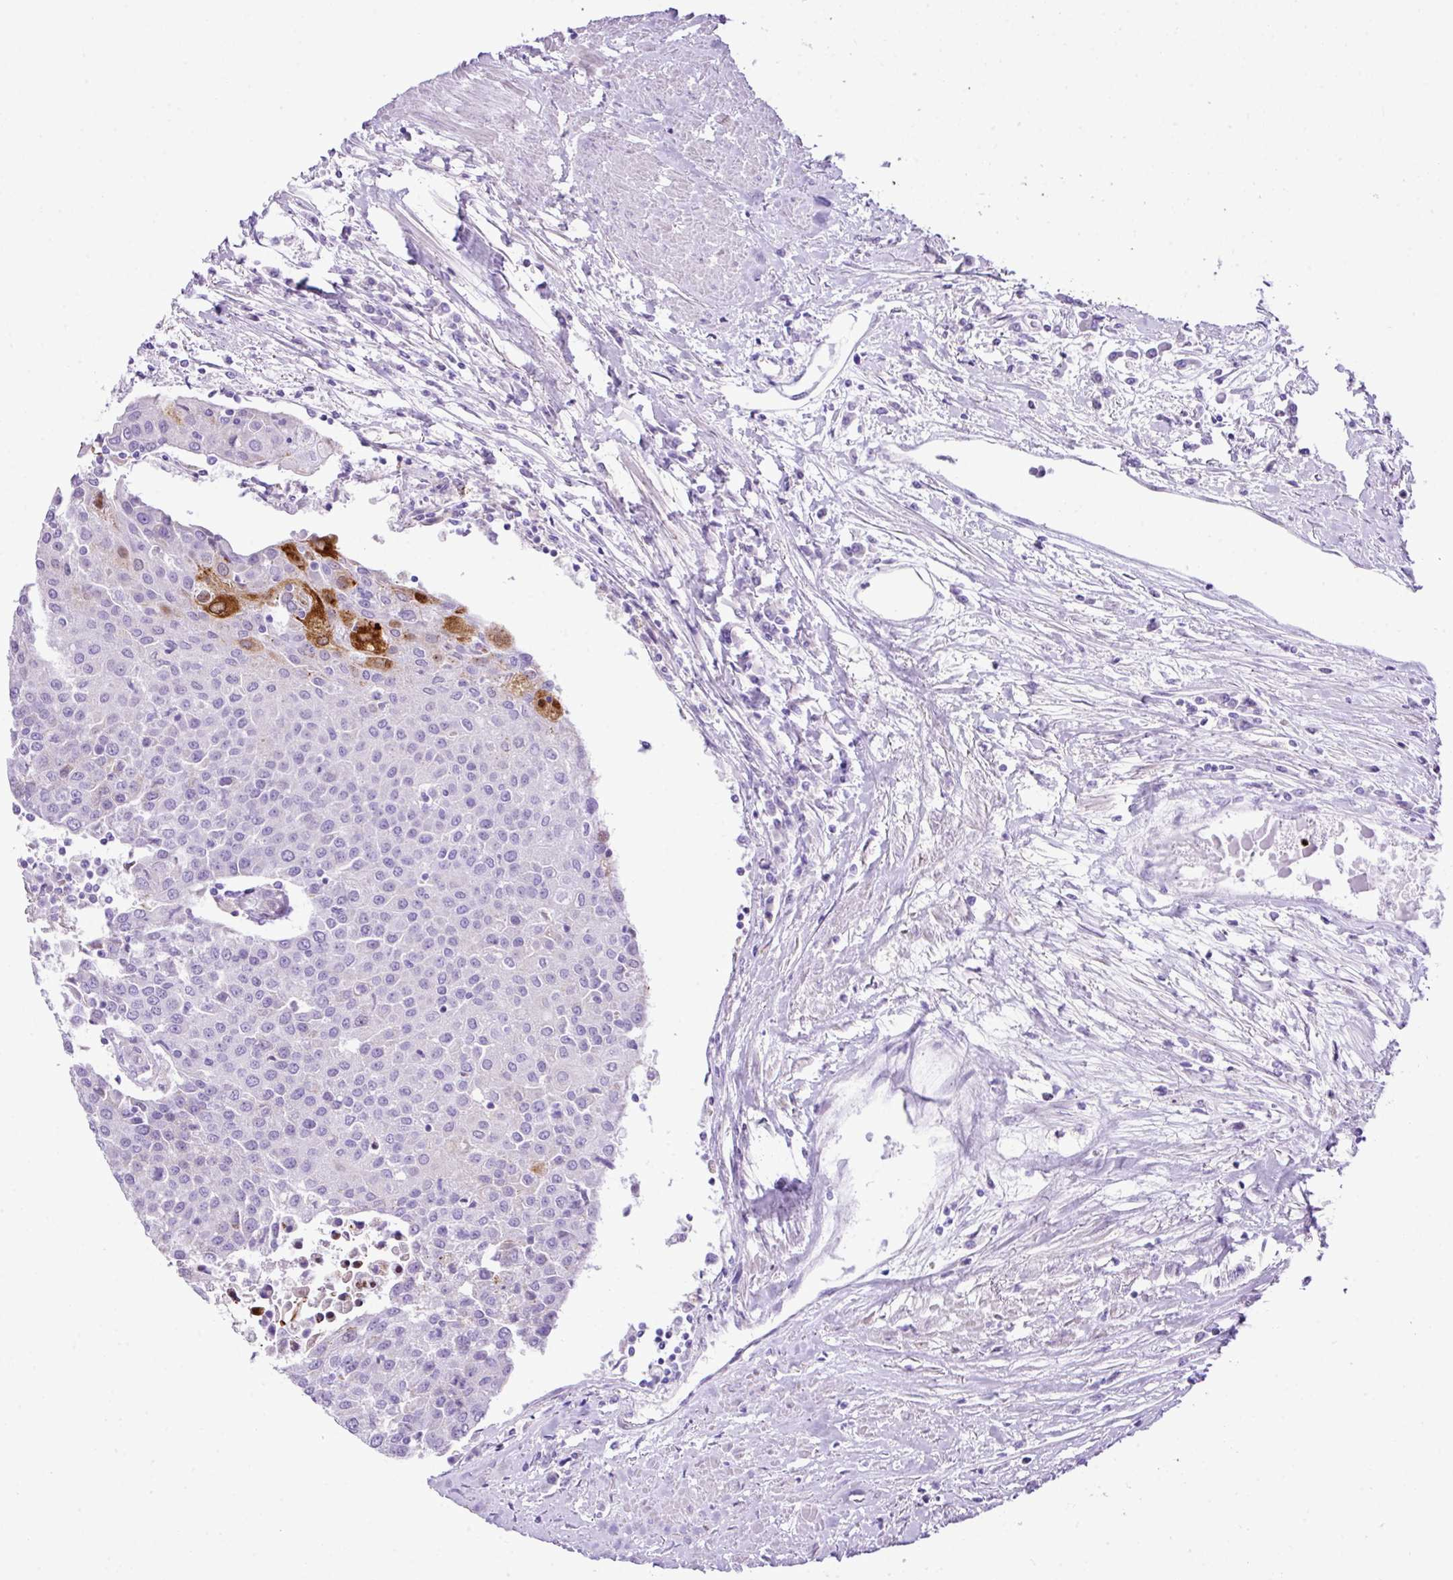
{"staining": {"intensity": "moderate", "quantity": "<25%", "location": "cytoplasmic/membranous"}, "tissue": "urothelial cancer", "cell_type": "Tumor cells", "image_type": "cancer", "snomed": [{"axis": "morphology", "description": "Urothelial carcinoma, High grade"}, {"axis": "topography", "description": "Urinary bladder"}], "caption": "Immunohistochemical staining of human urothelial cancer reveals low levels of moderate cytoplasmic/membranous protein staining in approximately <25% of tumor cells.", "gene": "RCAN2", "patient": {"sex": "female", "age": 85}}